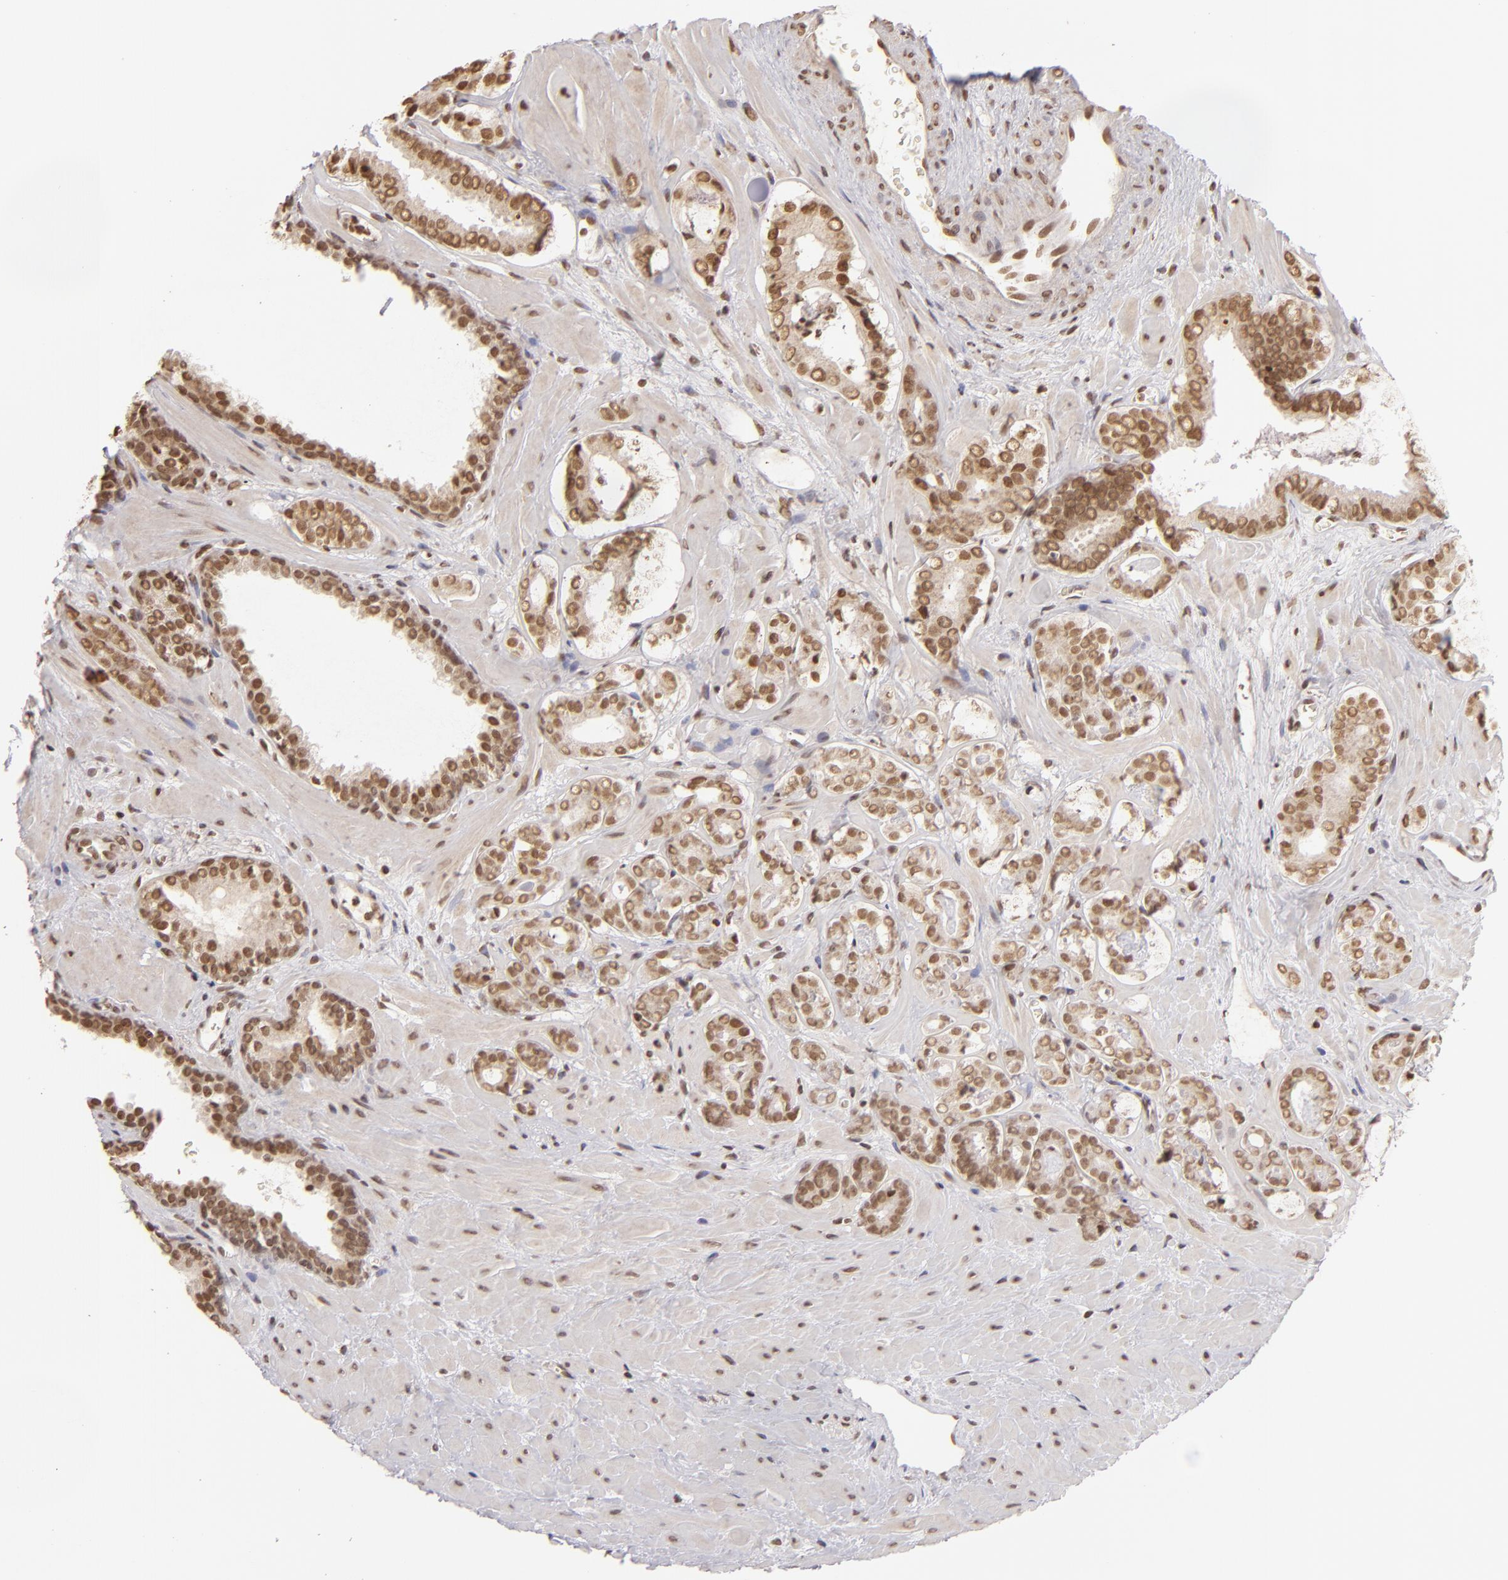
{"staining": {"intensity": "strong", "quantity": ">75%", "location": "nuclear"}, "tissue": "prostate cancer", "cell_type": "Tumor cells", "image_type": "cancer", "snomed": [{"axis": "morphology", "description": "Adenocarcinoma, Low grade"}, {"axis": "topography", "description": "Prostate"}], "caption": "An image showing strong nuclear expression in about >75% of tumor cells in prostate cancer, as visualized by brown immunohistochemical staining.", "gene": "CUL3", "patient": {"sex": "male", "age": 57}}